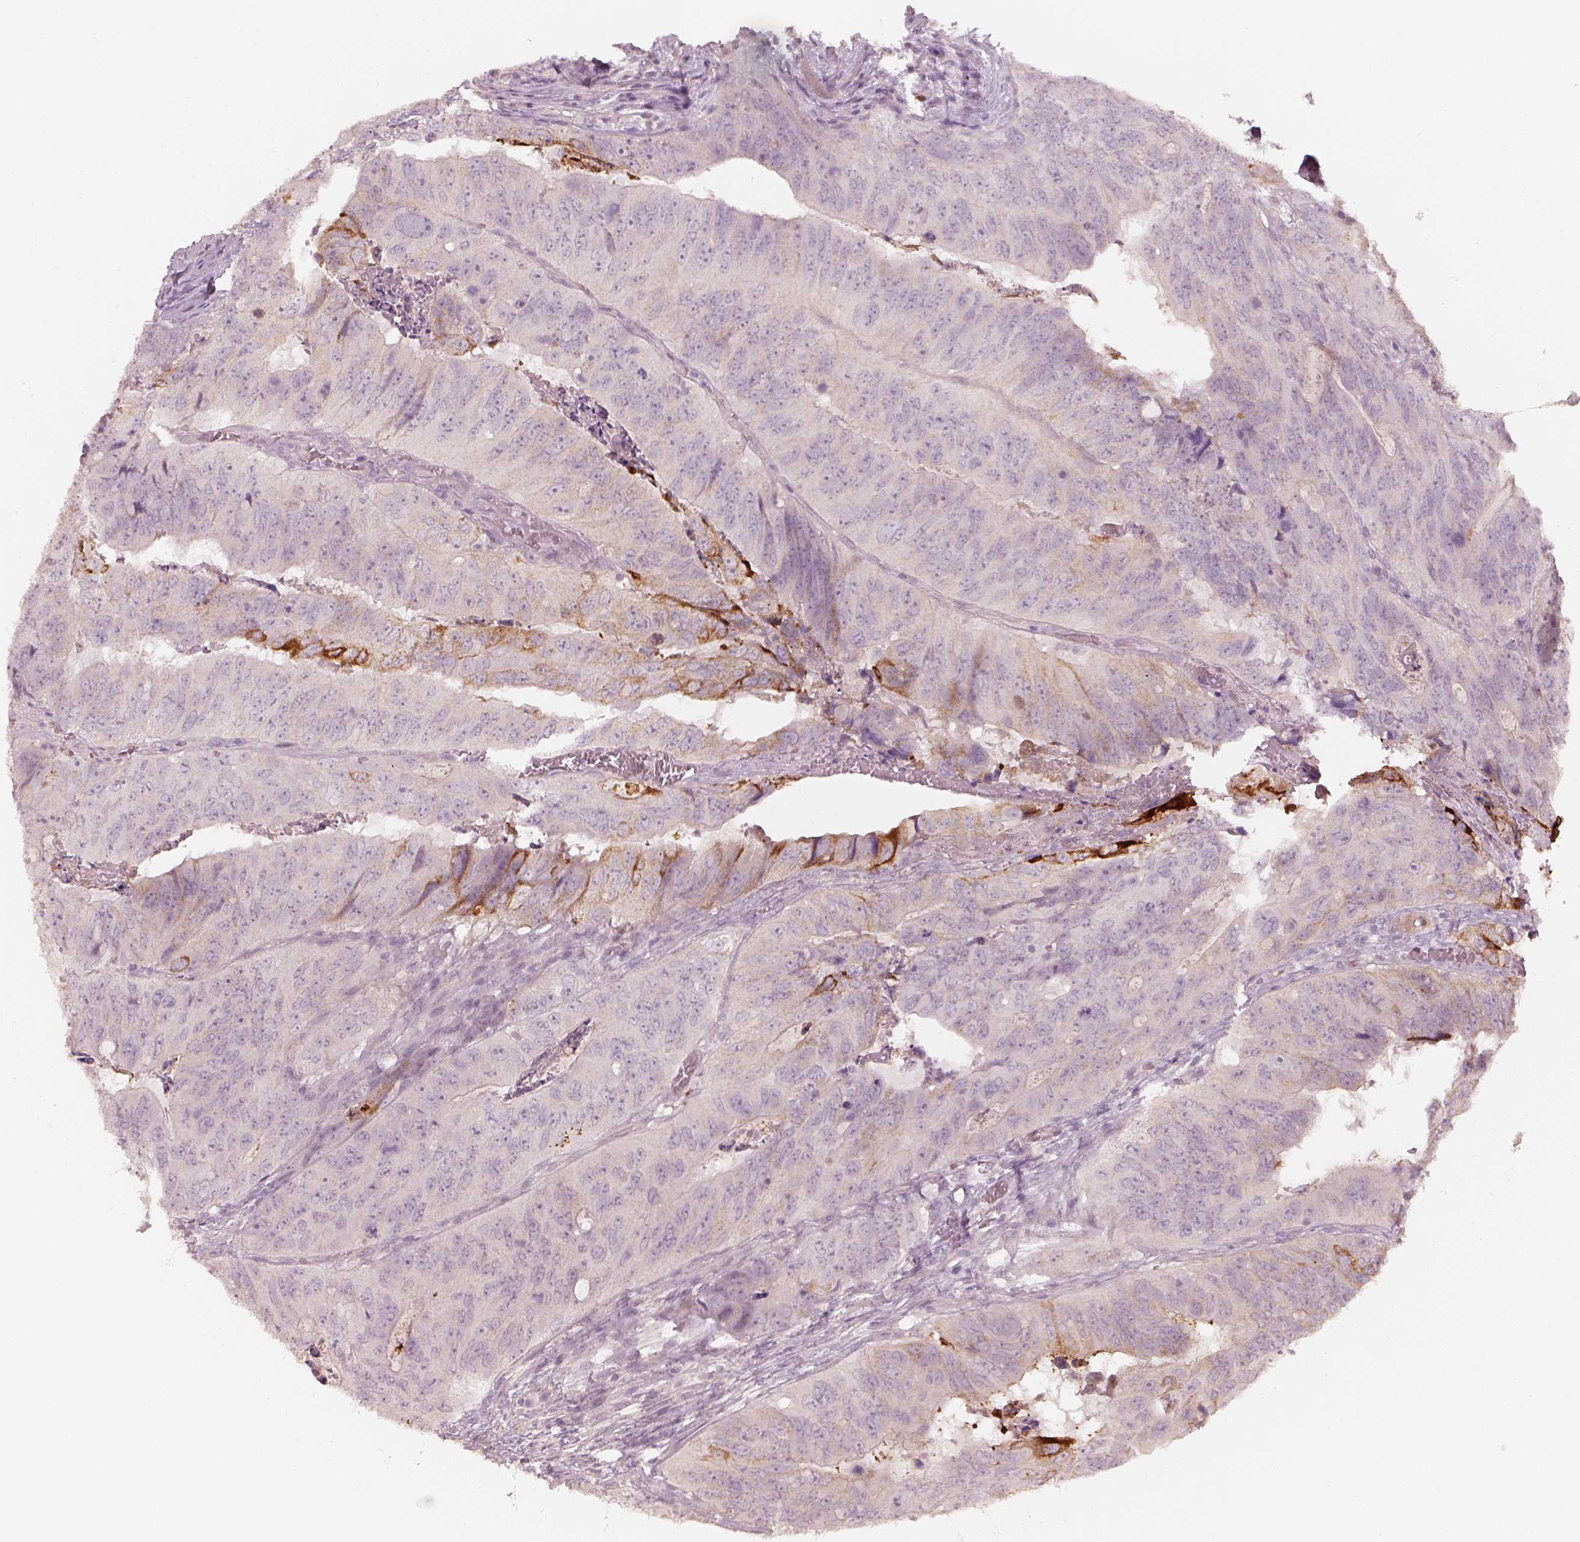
{"staining": {"intensity": "strong", "quantity": "<25%", "location": "cytoplasmic/membranous"}, "tissue": "colorectal cancer", "cell_type": "Tumor cells", "image_type": "cancer", "snomed": [{"axis": "morphology", "description": "Adenocarcinoma, NOS"}, {"axis": "topography", "description": "Colon"}], "caption": "Protein staining of adenocarcinoma (colorectal) tissue displays strong cytoplasmic/membranous expression in about <25% of tumor cells. (IHC, brightfield microscopy, high magnification).", "gene": "LAMC2", "patient": {"sex": "male", "age": 79}}